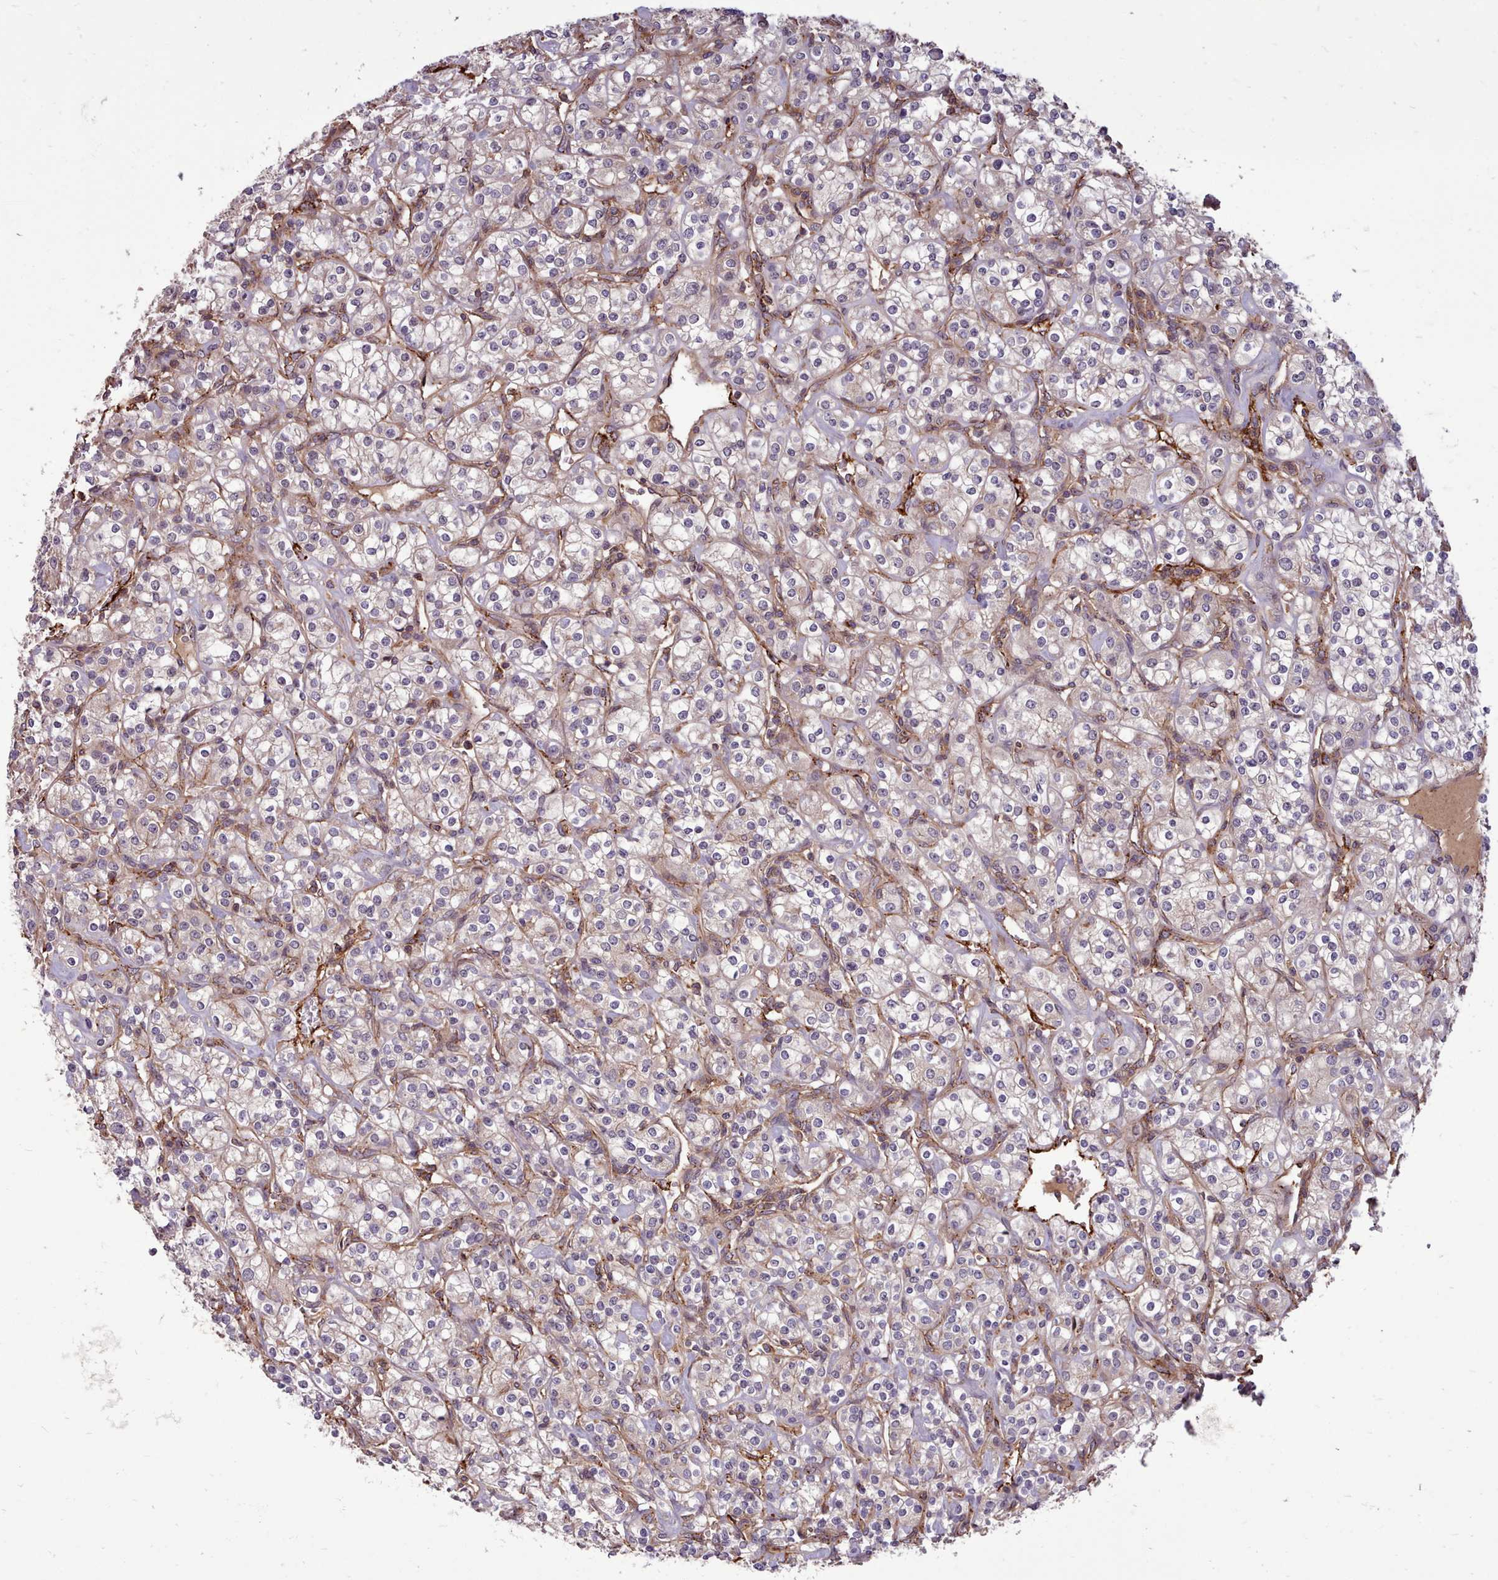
{"staining": {"intensity": "weak", "quantity": ">75%", "location": "cytoplasmic/membranous"}, "tissue": "renal cancer", "cell_type": "Tumor cells", "image_type": "cancer", "snomed": [{"axis": "morphology", "description": "Adenocarcinoma, NOS"}, {"axis": "topography", "description": "Kidney"}], "caption": "Renal adenocarcinoma was stained to show a protein in brown. There is low levels of weak cytoplasmic/membranous staining in approximately >75% of tumor cells.", "gene": "STUB1", "patient": {"sex": "male", "age": 77}}